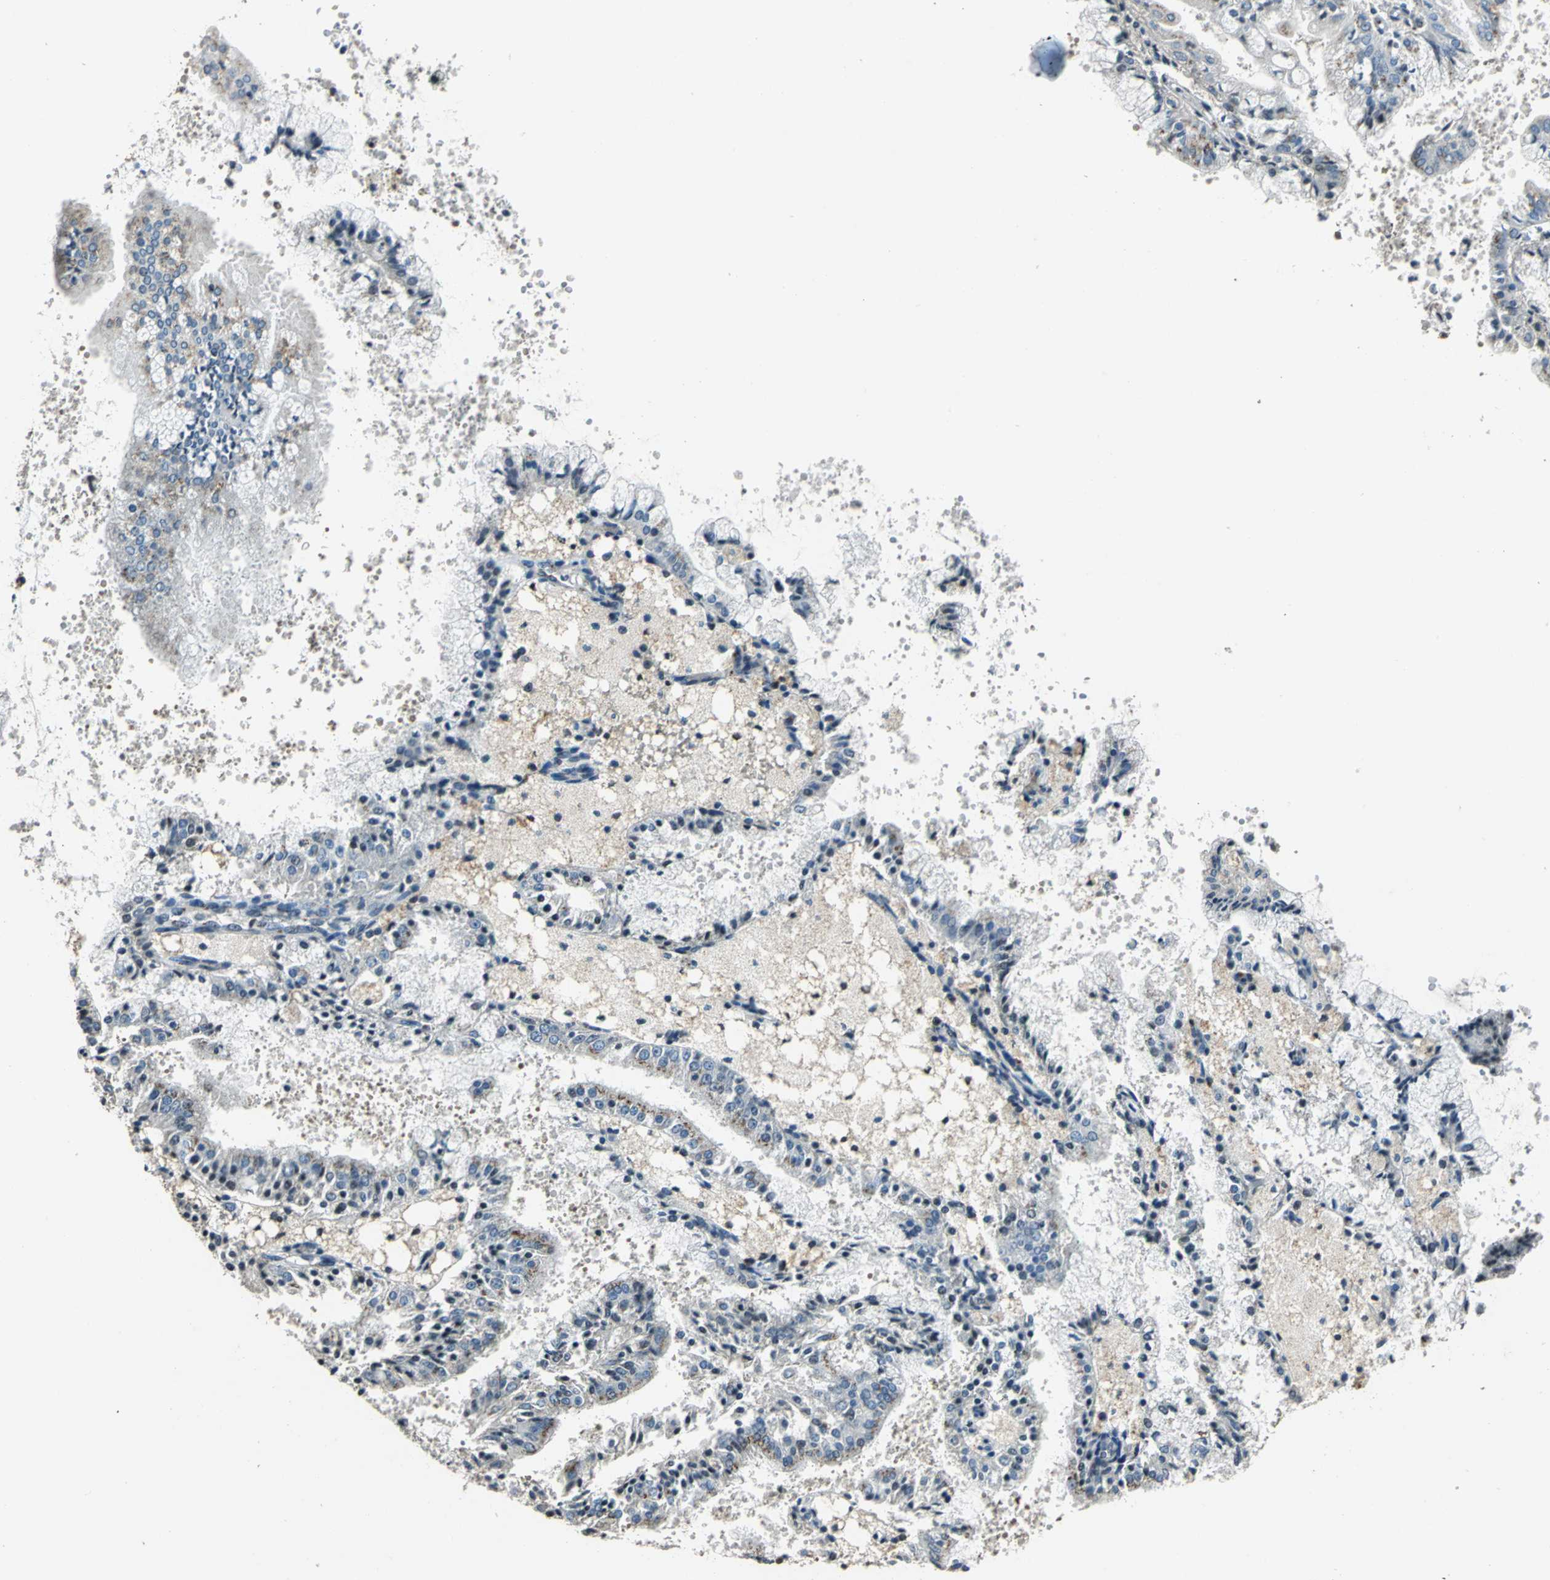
{"staining": {"intensity": "strong", "quantity": "25%-75%", "location": "cytoplasmic/membranous"}, "tissue": "endometrial cancer", "cell_type": "Tumor cells", "image_type": "cancer", "snomed": [{"axis": "morphology", "description": "Adenocarcinoma, NOS"}, {"axis": "topography", "description": "Endometrium"}], "caption": "Protein analysis of endometrial adenocarcinoma tissue demonstrates strong cytoplasmic/membranous positivity in approximately 25%-75% of tumor cells. The protein of interest is shown in brown color, while the nuclei are stained blue.", "gene": "TMEM115", "patient": {"sex": "female", "age": 63}}